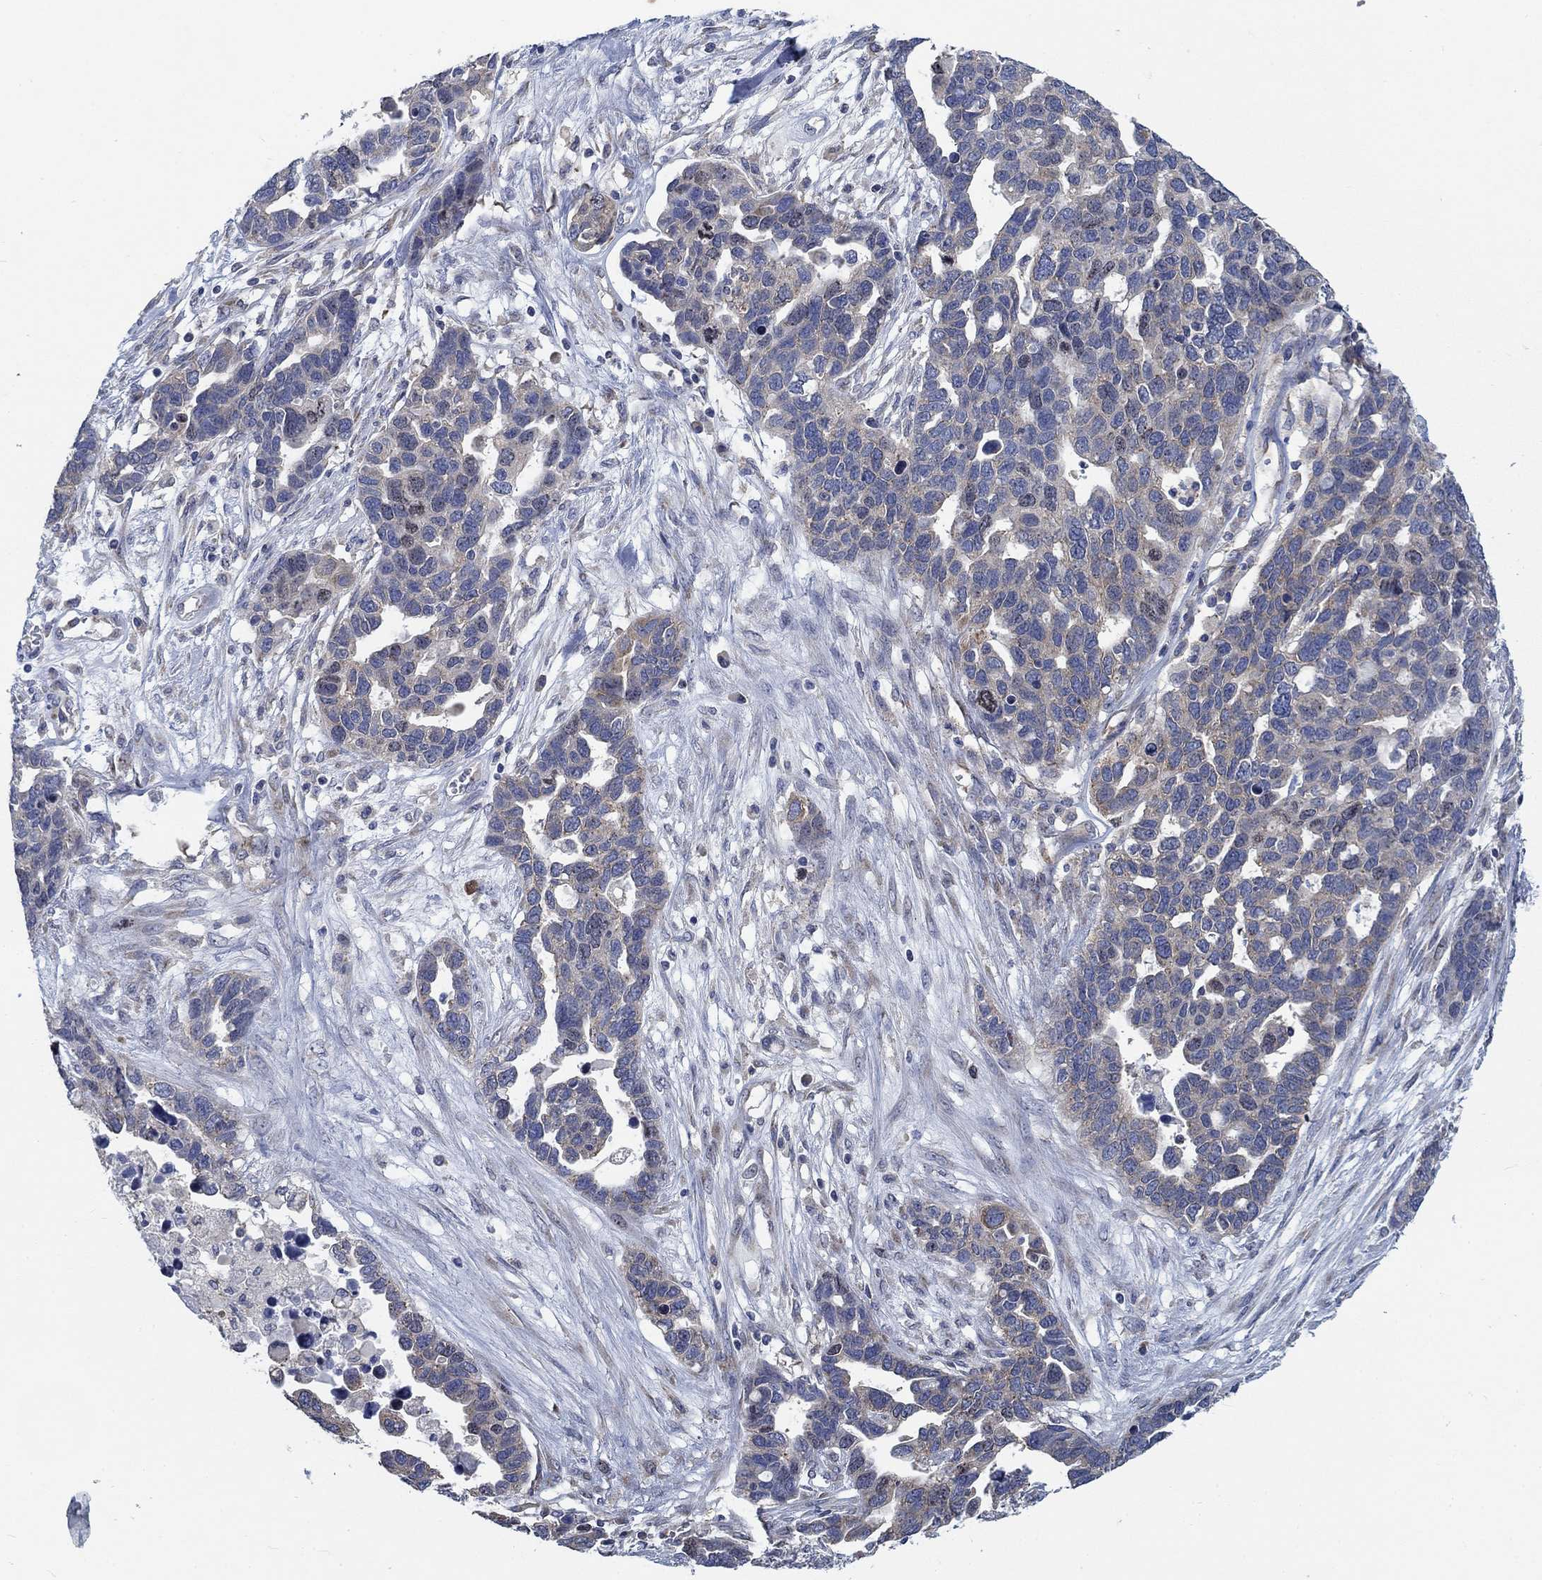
{"staining": {"intensity": "weak", "quantity": "<25%", "location": "cytoplasmic/membranous"}, "tissue": "ovarian cancer", "cell_type": "Tumor cells", "image_type": "cancer", "snomed": [{"axis": "morphology", "description": "Cystadenocarcinoma, serous, NOS"}, {"axis": "topography", "description": "Ovary"}], "caption": "Protein analysis of serous cystadenocarcinoma (ovarian) demonstrates no significant staining in tumor cells.", "gene": "MMP24", "patient": {"sex": "female", "age": 54}}